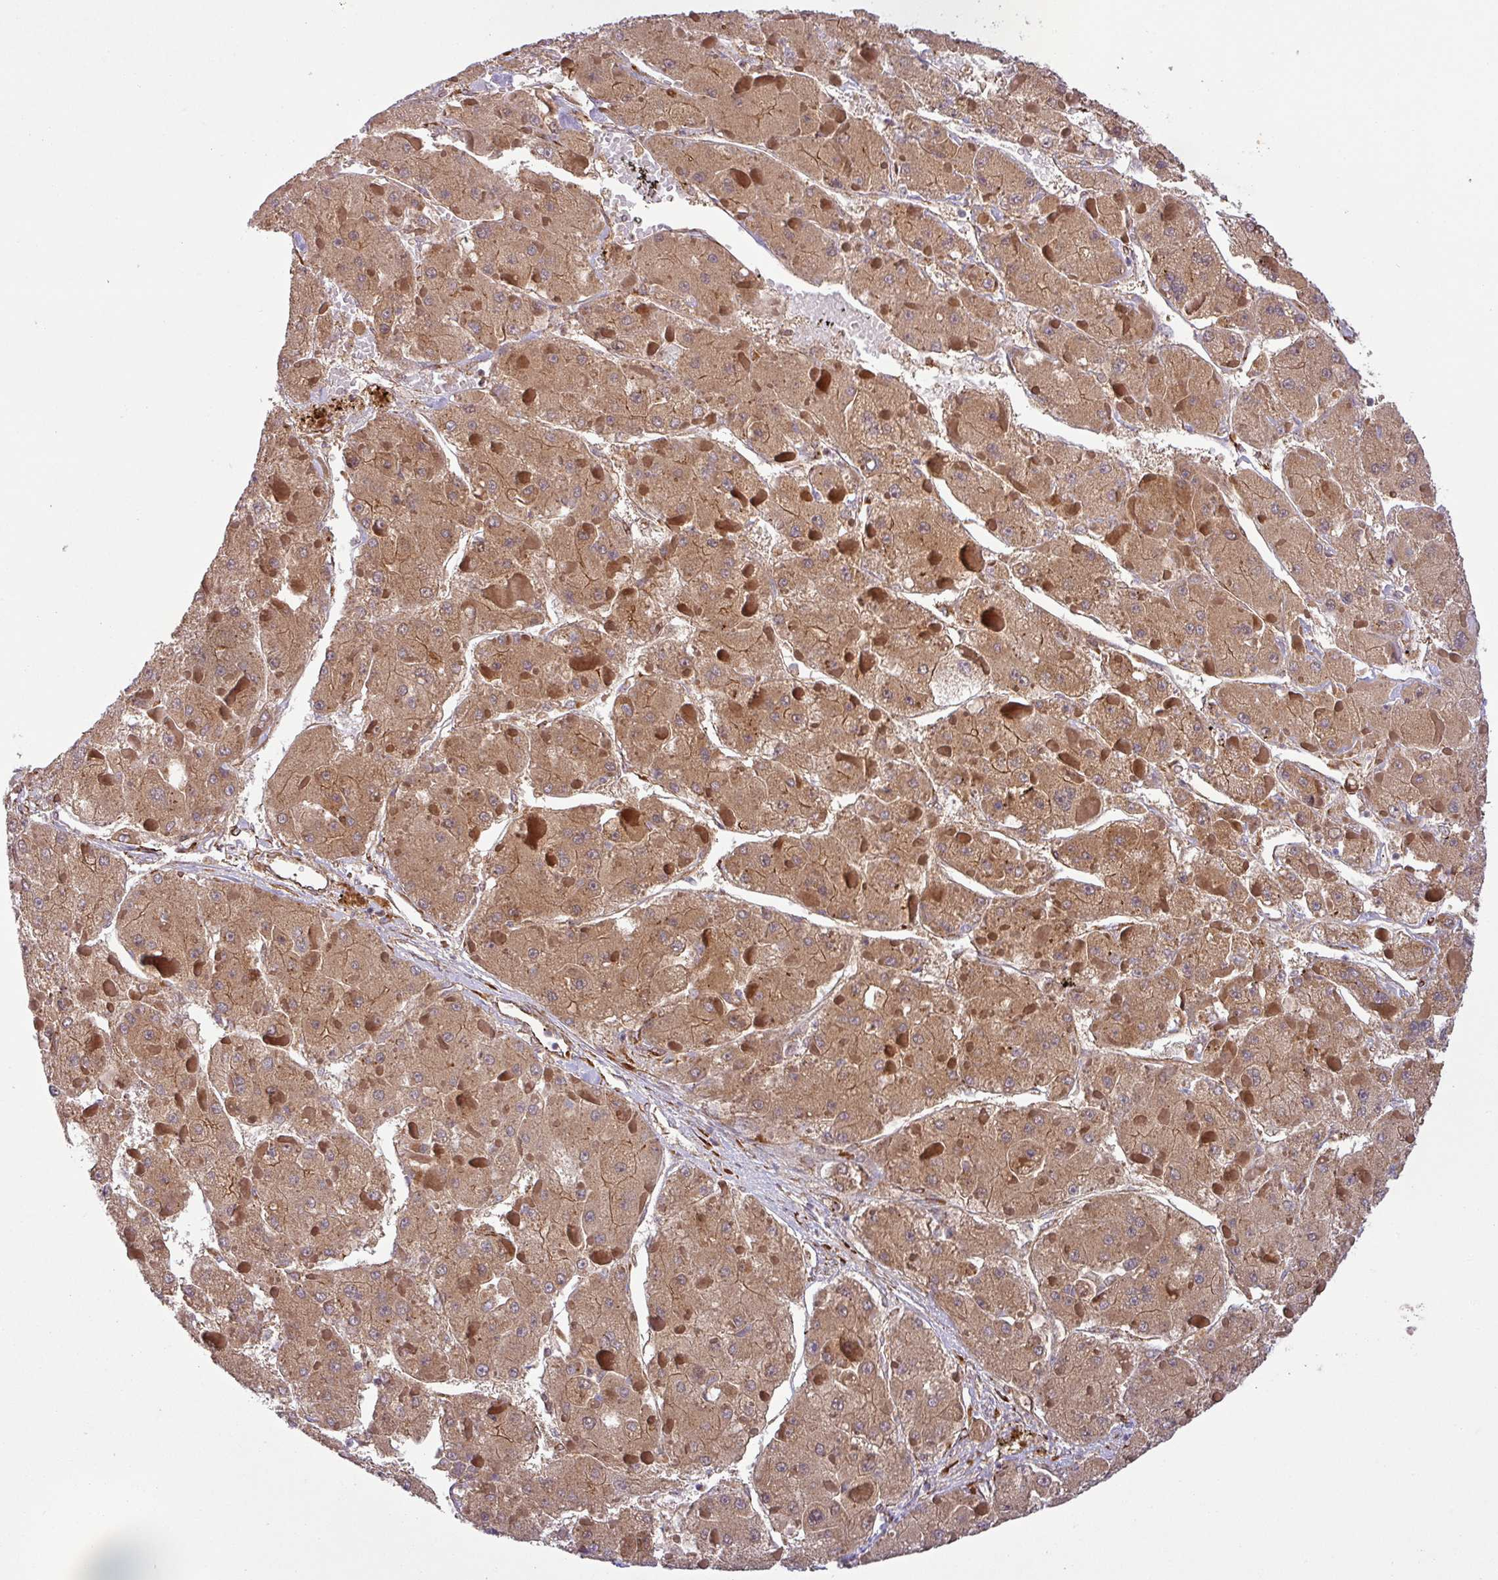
{"staining": {"intensity": "moderate", "quantity": ">75%", "location": "cytoplasmic/membranous"}, "tissue": "liver cancer", "cell_type": "Tumor cells", "image_type": "cancer", "snomed": [{"axis": "morphology", "description": "Carcinoma, Hepatocellular, NOS"}, {"axis": "topography", "description": "Liver"}], "caption": "Human liver cancer (hepatocellular carcinoma) stained for a protein (brown) shows moderate cytoplasmic/membranous positive expression in approximately >75% of tumor cells.", "gene": "ART1", "patient": {"sex": "female", "age": 73}}